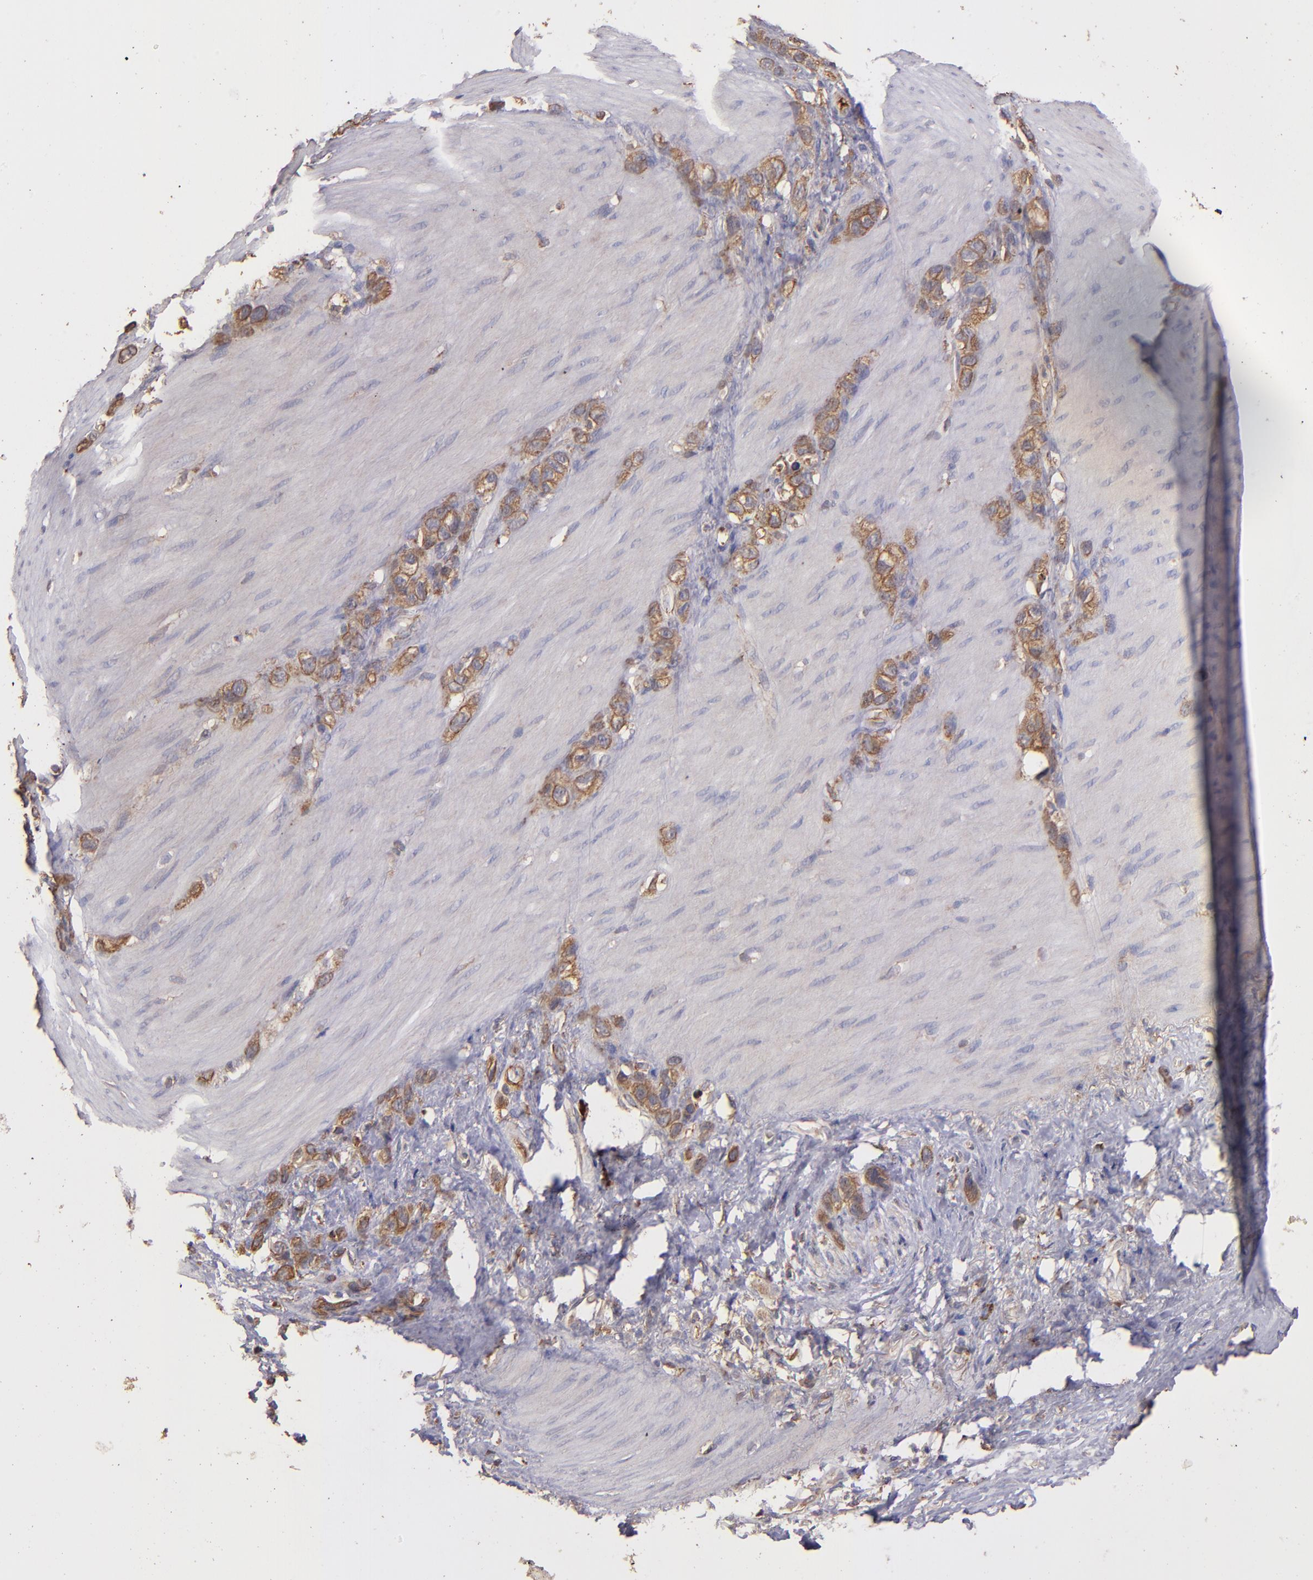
{"staining": {"intensity": "moderate", "quantity": ">75%", "location": "cytoplasmic/membranous"}, "tissue": "stomach cancer", "cell_type": "Tumor cells", "image_type": "cancer", "snomed": [{"axis": "morphology", "description": "Normal tissue, NOS"}, {"axis": "morphology", "description": "Adenocarcinoma, NOS"}, {"axis": "morphology", "description": "Adenocarcinoma, High grade"}, {"axis": "topography", "description": "Stomach, upper"}, {"axis": "topography", "description": "Stomach"}], "caption": "The photomicrograph shows staining of stomach cancer (high-grade adenocarcinoma), revealing moderate cytoplasmic/membranous protein expression (brown color) within tumor cells.", "gene": "SRRD", "patient": {"sex": "female", "age": 65}}